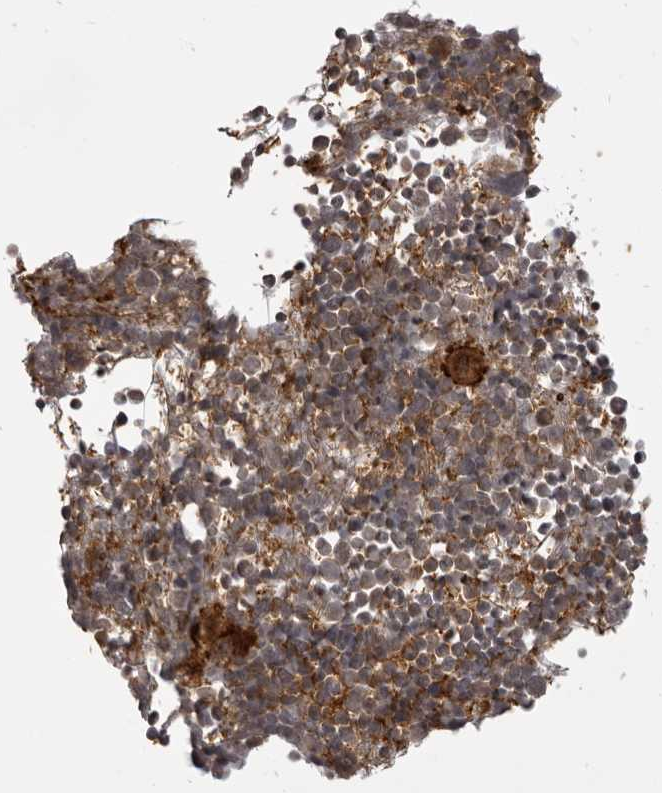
{"staining": {"intensity": "strong", "quantity": "25%-75%", "location": "cytoplasmic/membranous,nuclear"}, "tissue": "bone marrow", "cell_type": "Hematopoietic cells", "image_type": "normal", "snomed": [{"axis": "morphology", "description": "Normal tissue, NOS"}, {"axis": "morphology", "description": "Inflammation, NOS"}, {"axis": "topography", "description": "Bone marrow"}], "caption": "Protein staining shows strong cytoplasmic/membranous,nuclear positivity in approximately 25%-75% of hematopoietic cells in normal bone marrow.", "gene": "C1orf109", "patient": {"sex": "male", "age": 1}}